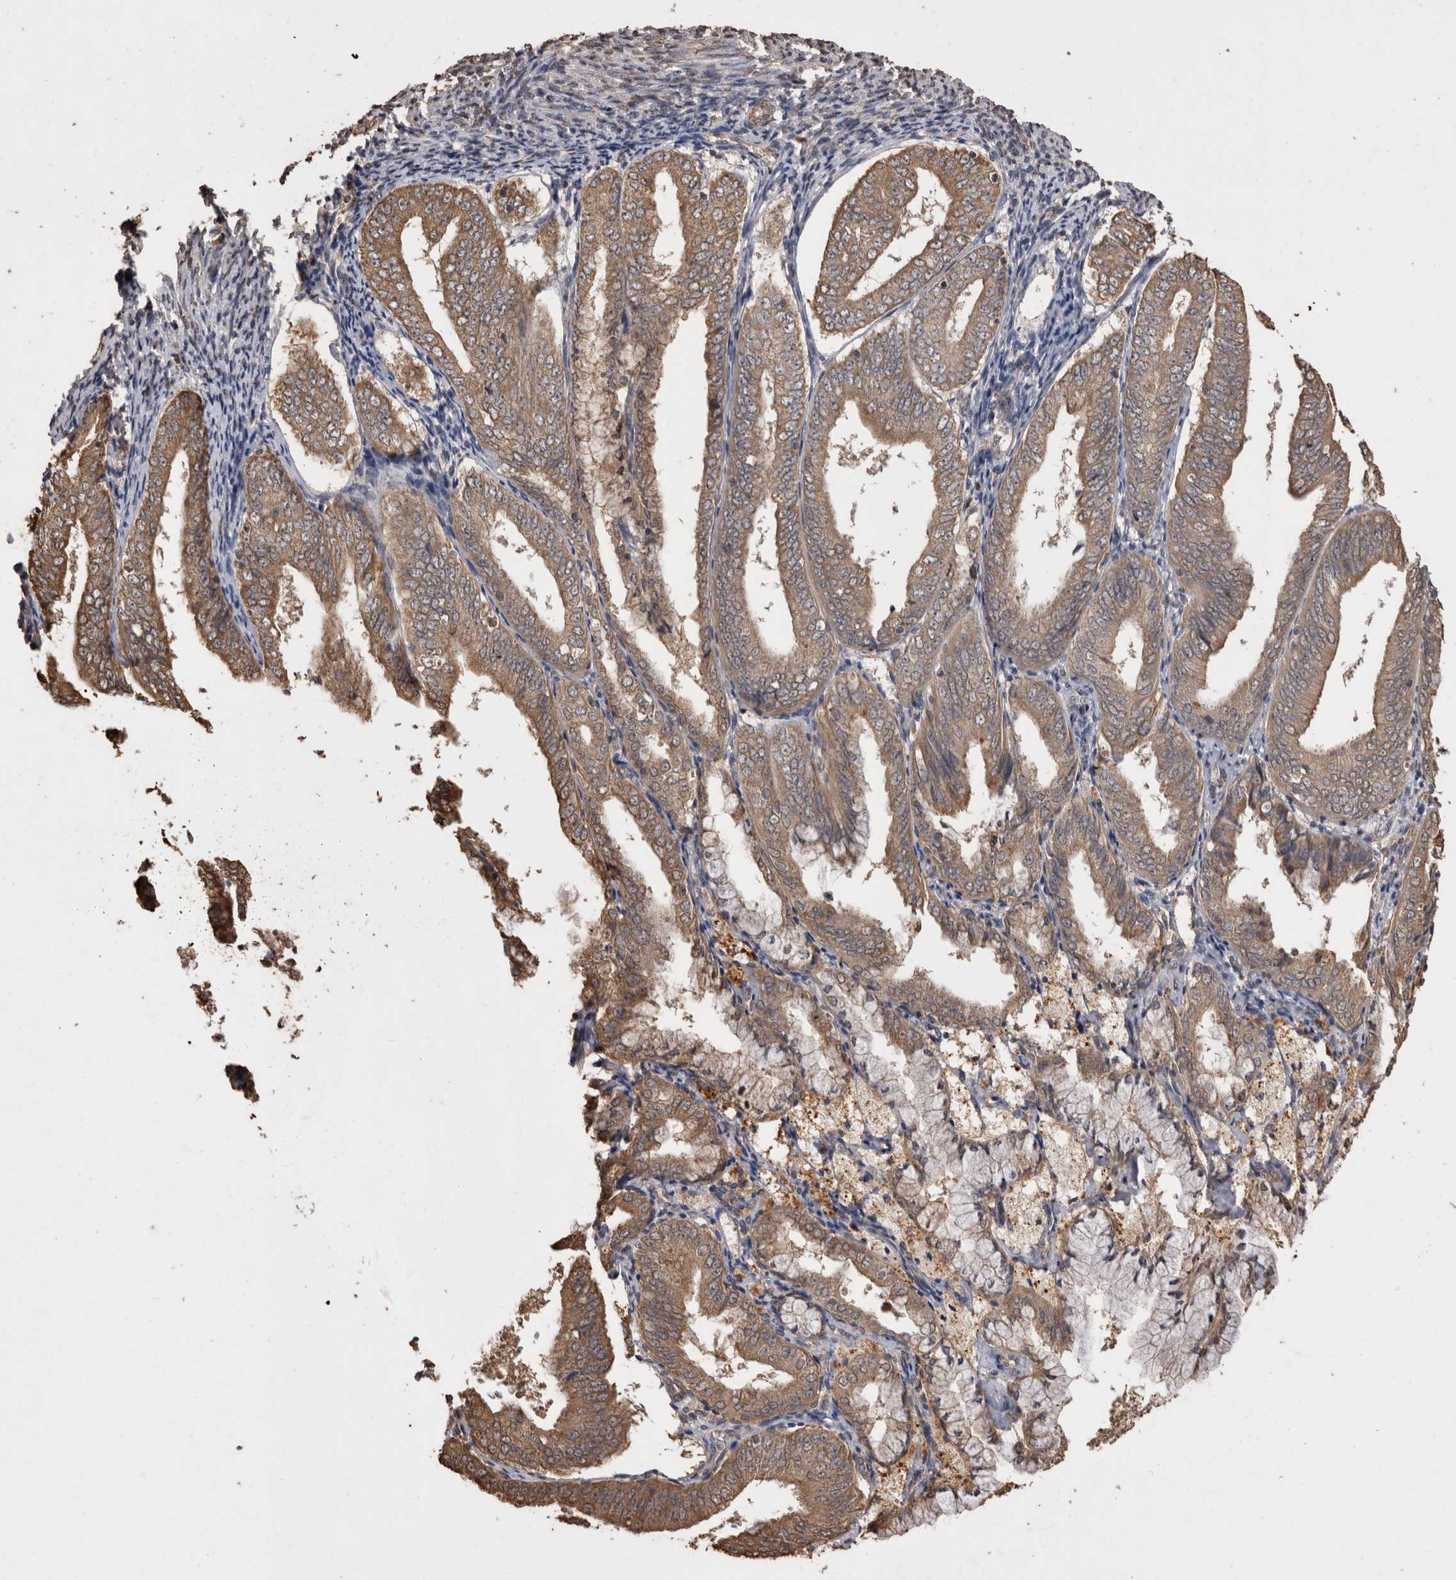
{"staining": {"intensity": "moderate", "quantity": ">75%", "location": "cytoplasmic/membranous"}, "tissue": "endometrial cancer", "cell_type": "Tumor cells", "image_type": "cancer", "snomed": [{"axis": "morphology", "description": "Adenocarcinoma, NOS"}, {"axis": "topography", "description": "Endometrium"}], "caption": "Immunohistochemistry of human endometrial adenocarcinoma exhibits medium levels of moderate cytoplasmic/membranous staining in approximately >75% of tumor cells.", "gene": "SOCS5", "patient": {"sex": "female", "age": 63}}